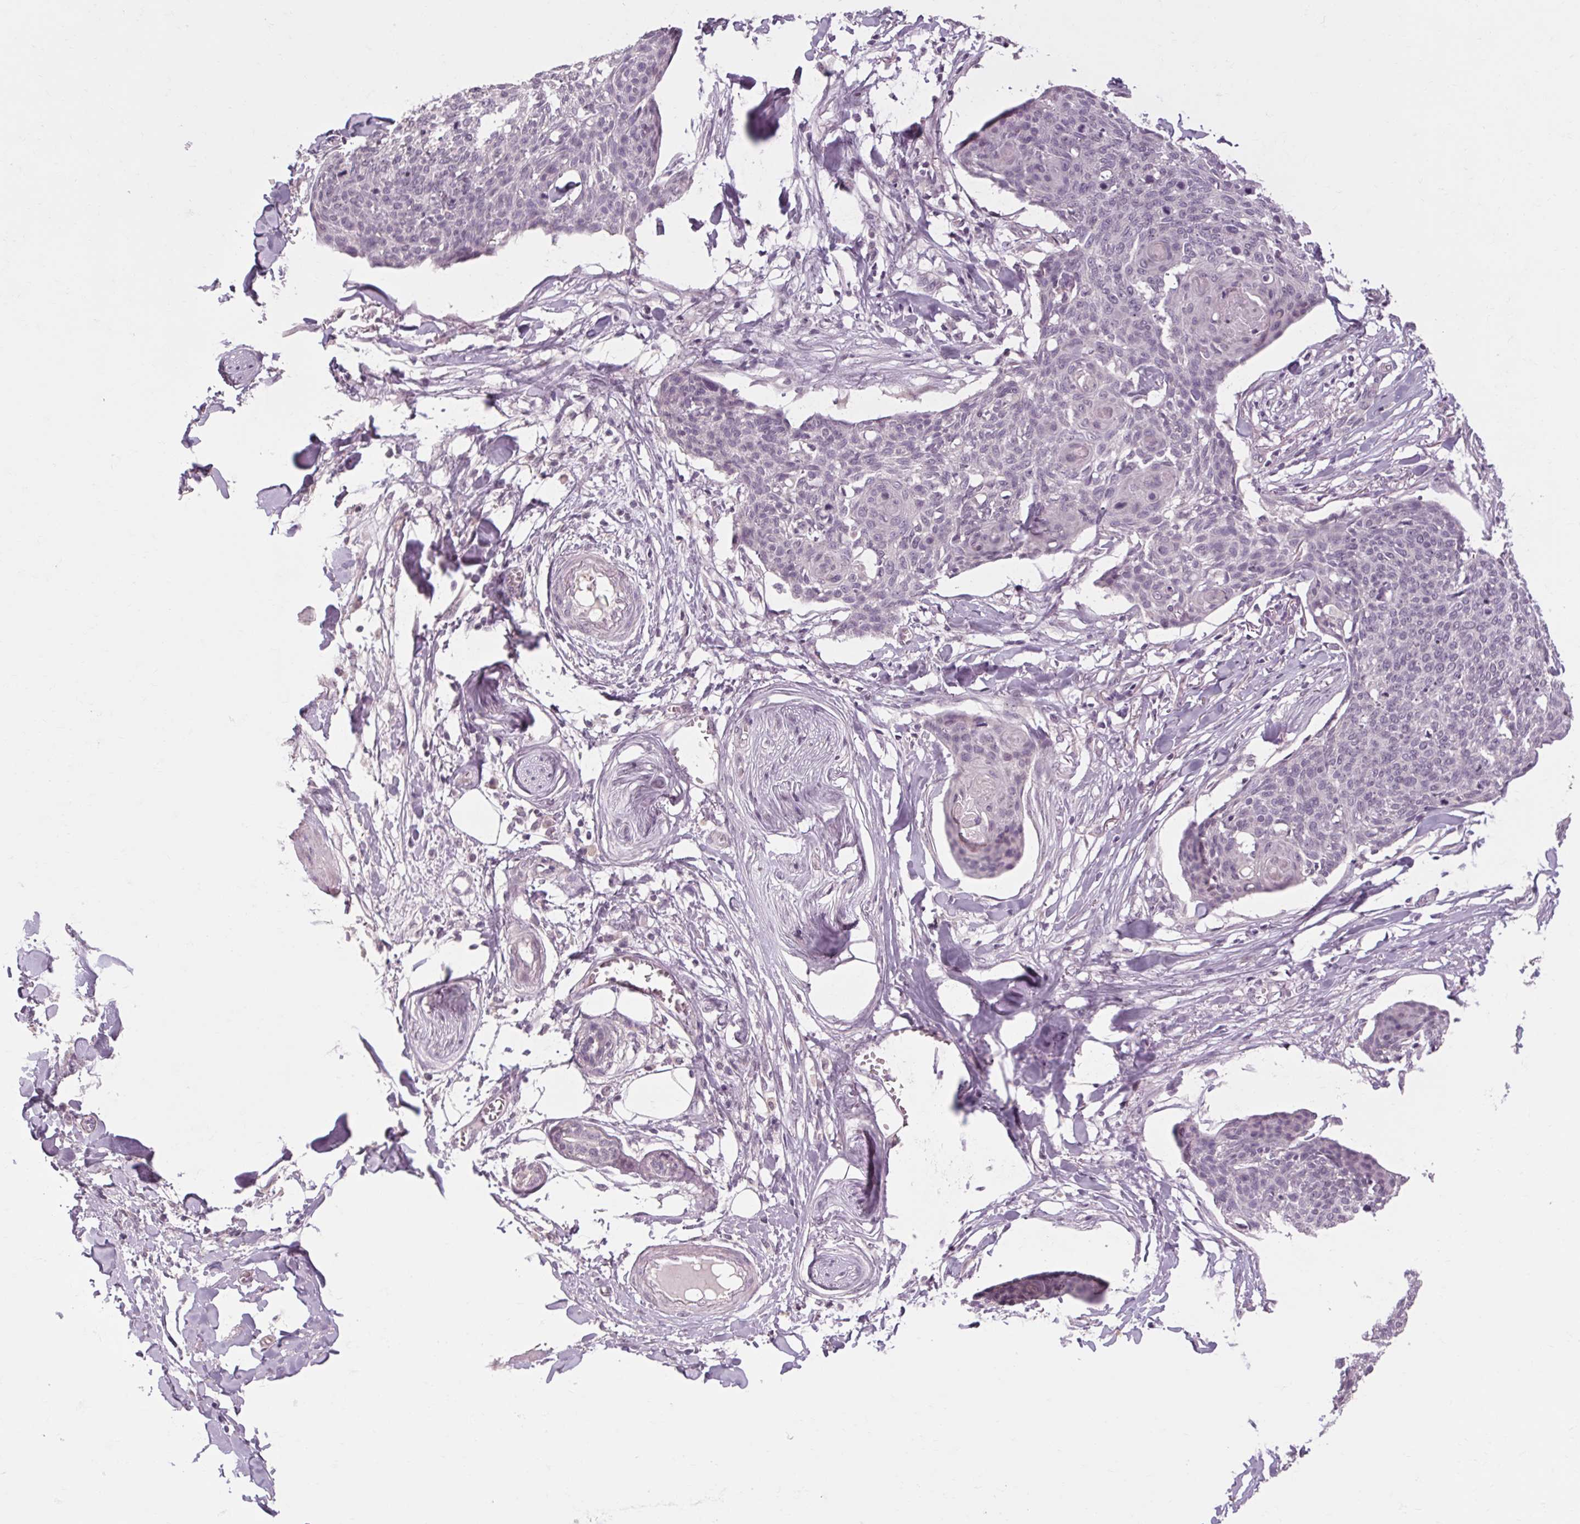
{"staining": {"intensity": "negative", "quantity": "none", "location": "none"}, "tissue": "skin cancer", "cell_type": "Tumor cells", "image_type": "cancer", "snomed": [{"axis": "morphology", "description": "Squamous cell carcinoma, NOS"}, {"axis": "topography", "description": "Skin"}, {"axis": "topography", "description": "Vulva"}], "caption": "Protein analysis of skin squamous cell carcinoma demonstrates no significant positivity in tumor cells. (DAB IHC with hematoxylin counter stain).", "gene": "POMC", "patient": {"sex": "female", "age": 75}}